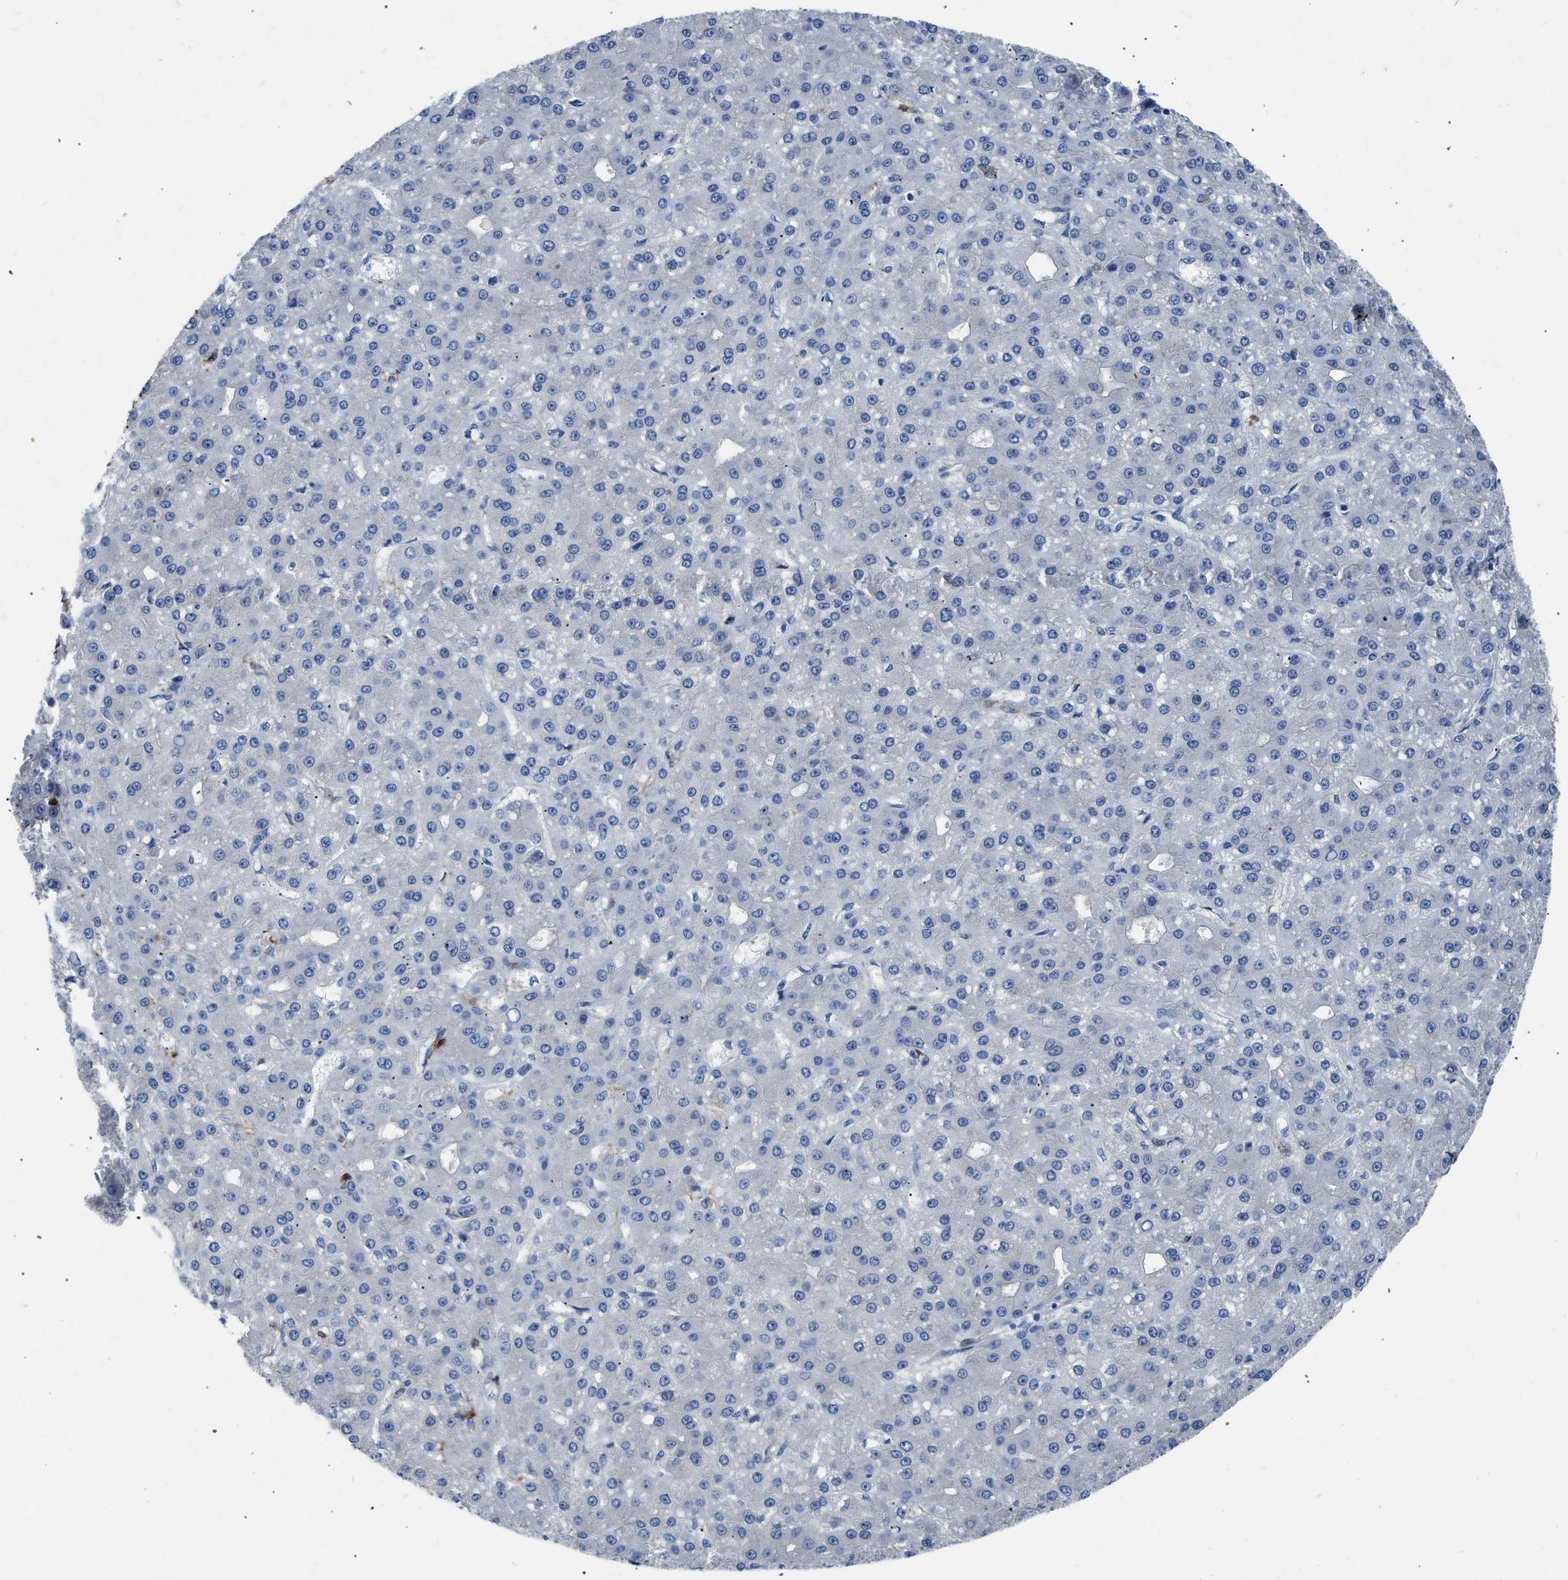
{"staining": {"intensity": "negative", "quantity": "none", "location": "none"}, "tissue": "liver cancer", "cell_type": "Tumor cells", "image_type": "cancer", "snomed": [{"axis": "morphology", "description": "Carcinoma, Hepatocellular, NOS"}, {"axis": "topography", "description": "Liver"}], "caption": "Hepatocellular carcinoma (liver) was stained to show a protein in brown. There is no significant staining in tumor cells. (Stains: DAB (3,3'-diaminobenzidine) IHC with hematoxylin counter stain, Microscopy: brightfield microscopy at high magnification).", "gene": "RBP1", "patient": {"sex": "male", "age": 67}}